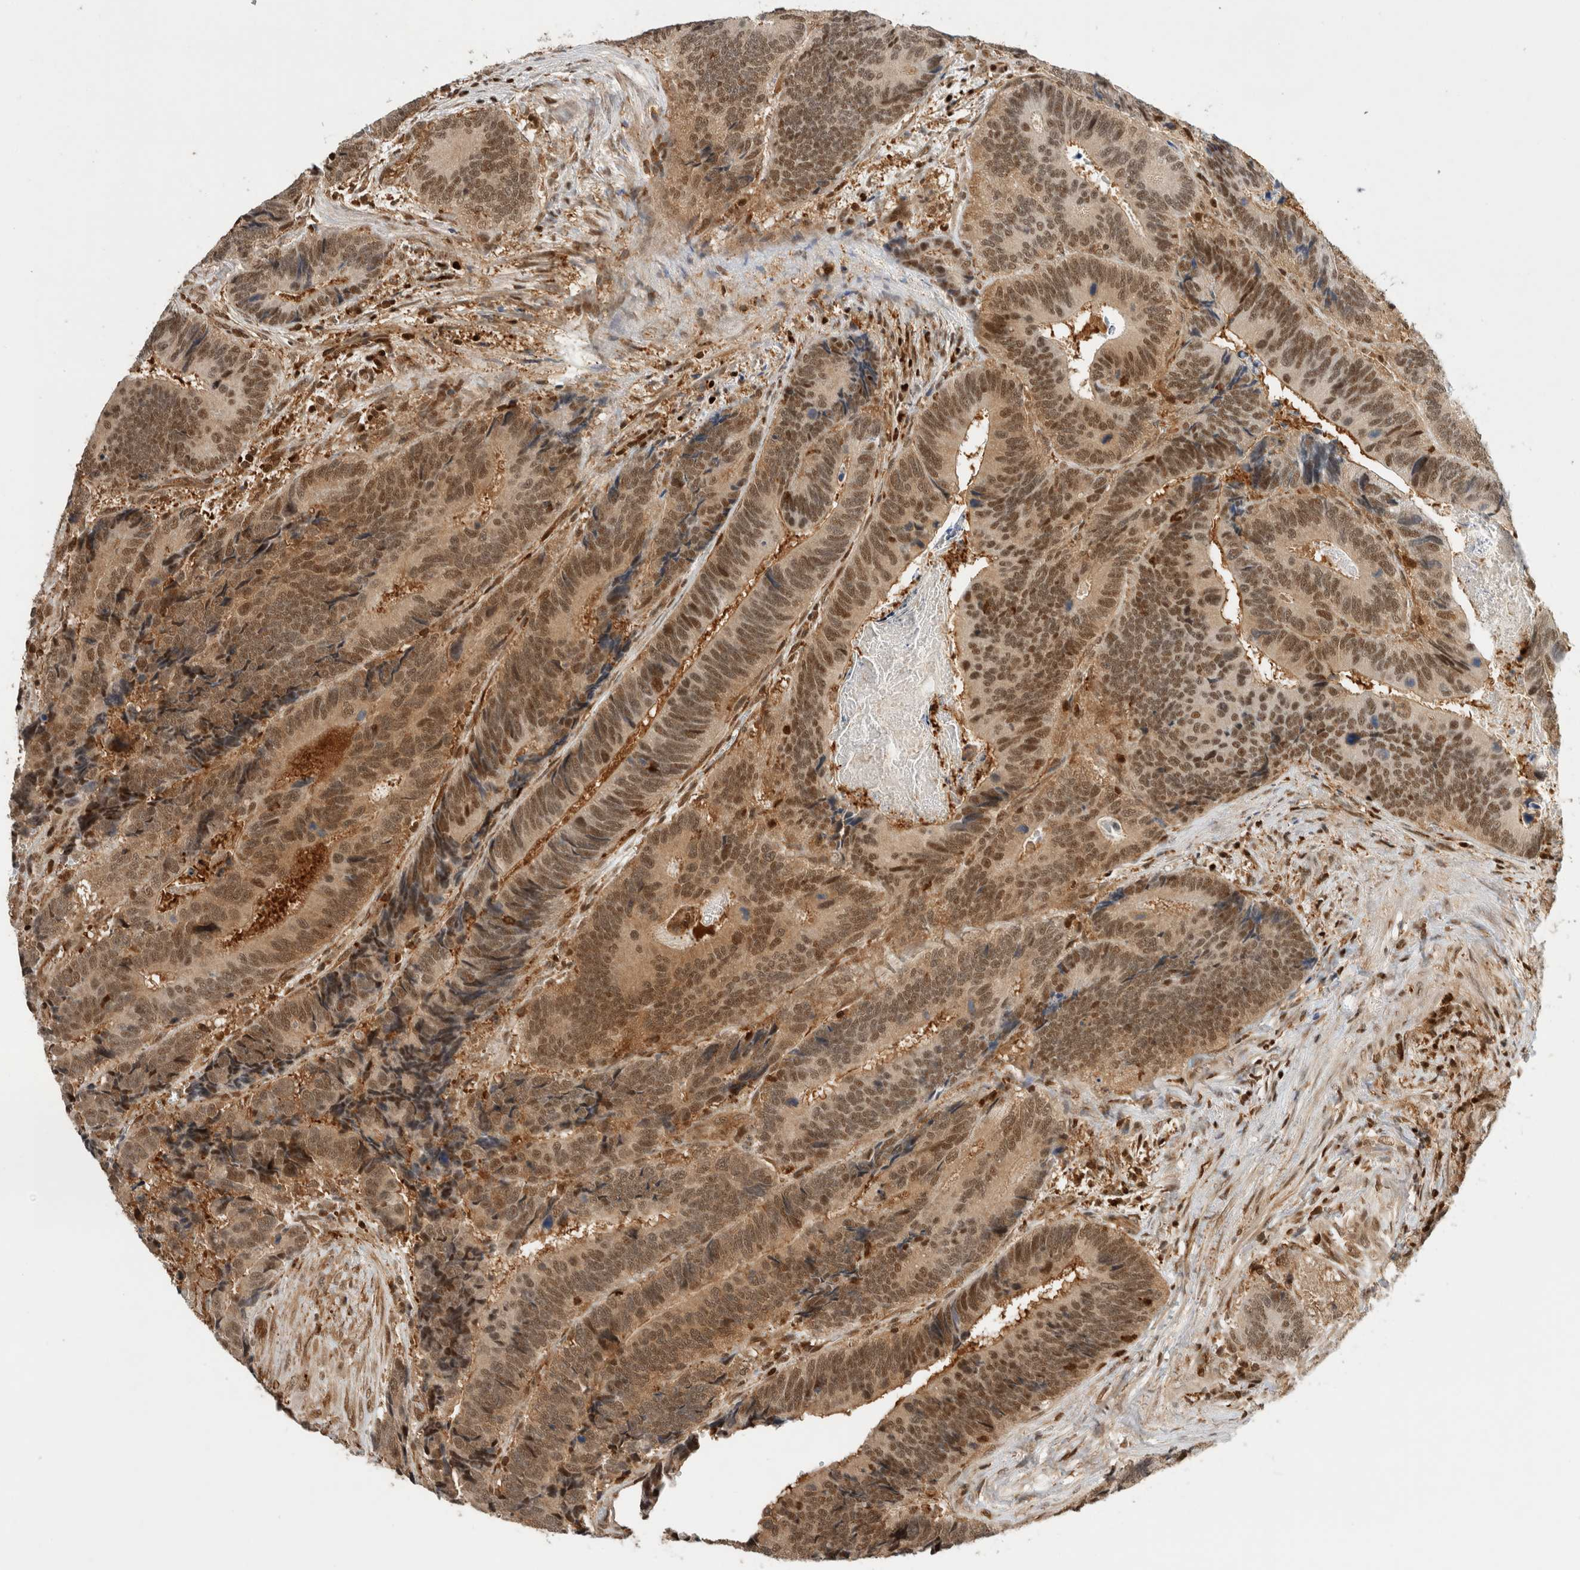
{"staining": {"intensity": "moderate", "quantity": ">75%", "location": "cytoplasmic/membranous,nuclear"}, "tissue": "colorectal cancer", "cell_type": "Tumor cells", "image_type": "cancer", "snomed": [{"axis": "morphology", "description": "Inflammation, NOS"}, {"axis": "morphology", "description": "Adenocarcinoma, NOS"}, {"axis": "topography", "description": "Colon"}], "caption": "High-power microscopy captured an immunohistochemistry (IHC) histopathology image of colorectal adenocarcinoma, revealing moderate cytoplasmic/membranous and nuclear positivity in about >75% of tumor cells.", "gene": "SNRNP40", "patient": {"sex": "male", "age": 72}}